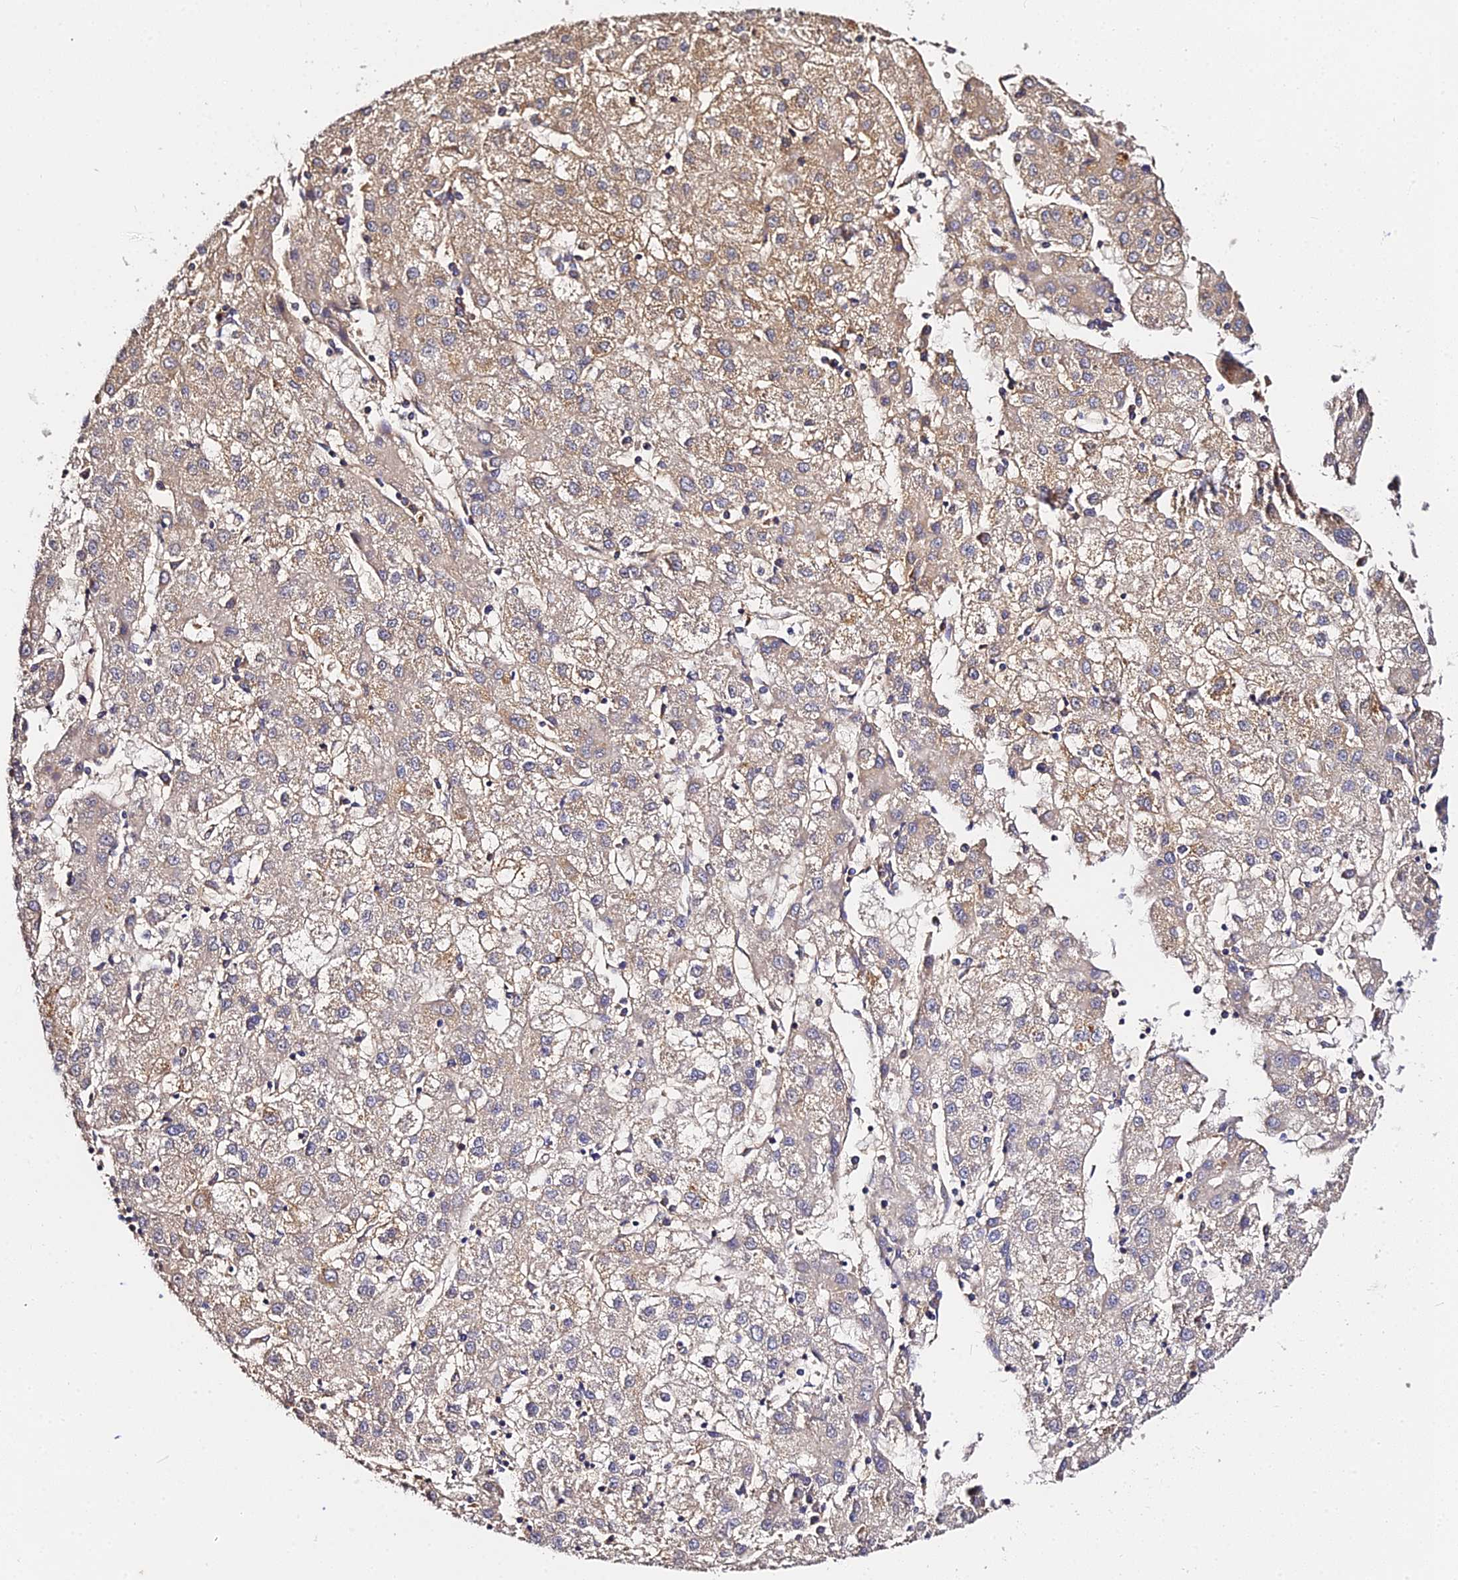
{"staining": {"intensity": "moderate", "quantity": "<25%", "location": "cytoplasmic/membranous"}, "tissue": "liver cancer", "cell_type": "Tumor cells", "image_type": "cancer", "snomed": [{"axis": "morphology", "description": "Carcinoma, Hepatocellular, NOS"}, {"axis": "topography", "description": "Liver"}], "caption": "Liver cancer (hepatocellular carcinoma) stained for a protein (brown) shows moderate cytoplasmic/membranous positive expression in about <25% of tumor cells.", "gene": "ZNF573", "patient": {"sex": "male", "age": 72}}